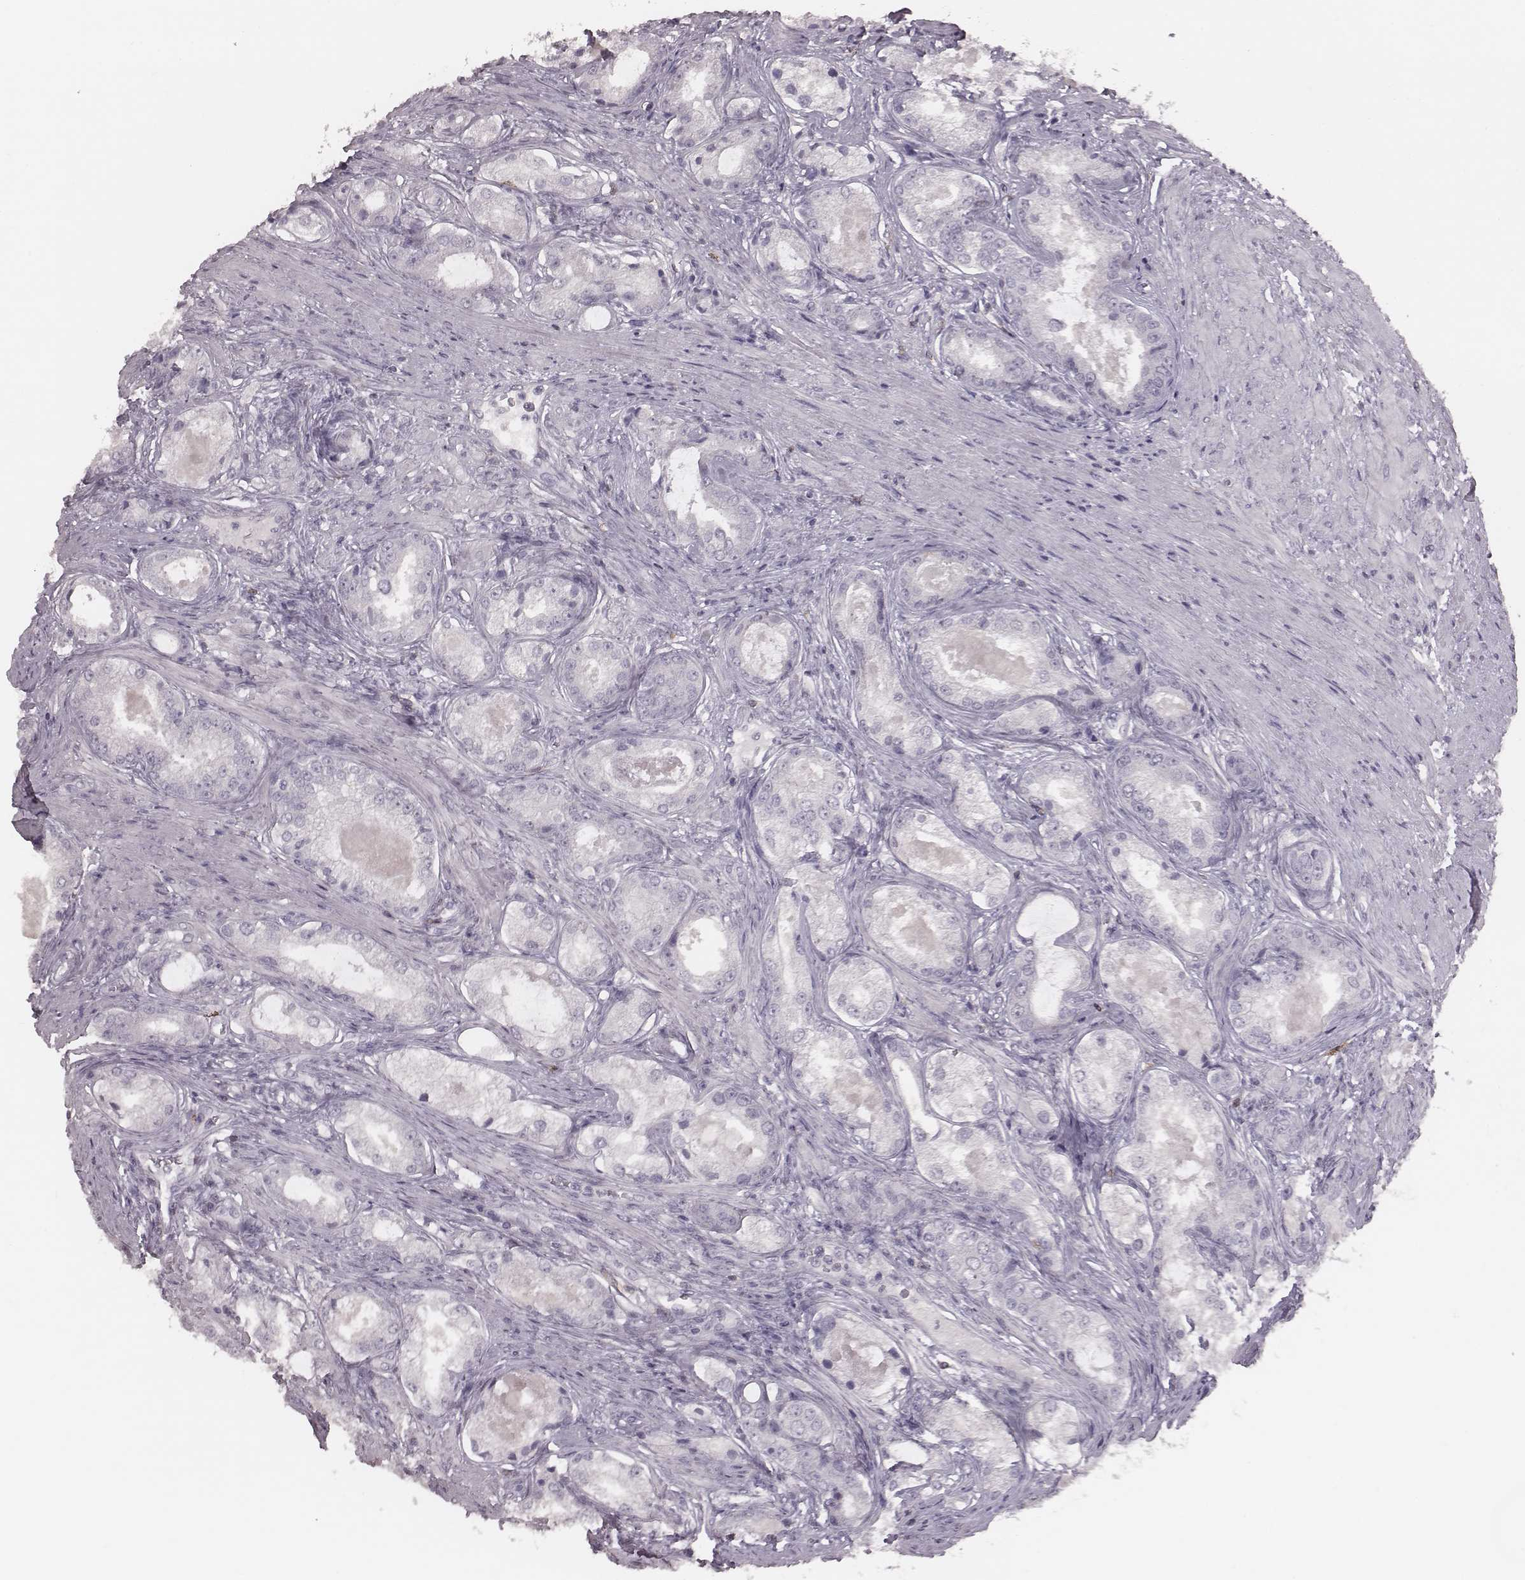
{"staining": {"intensity": "negative", "quantity": "none", "location": "none"}, "tissue": "prostate cancer", "cell_type": "Tumor cells", "image_type": "cancer", "snomed": [{"axis": "morphology", "description": "Adenocarcinoma, Low grade"}, {"axis": "topography", "description": "Prostate"}], "caption": "The micrograph shows no significant expression in tumor cells of prostate cancer.", "gene": "PDCD1", "patient": {"sex": "male", "age": 68}}